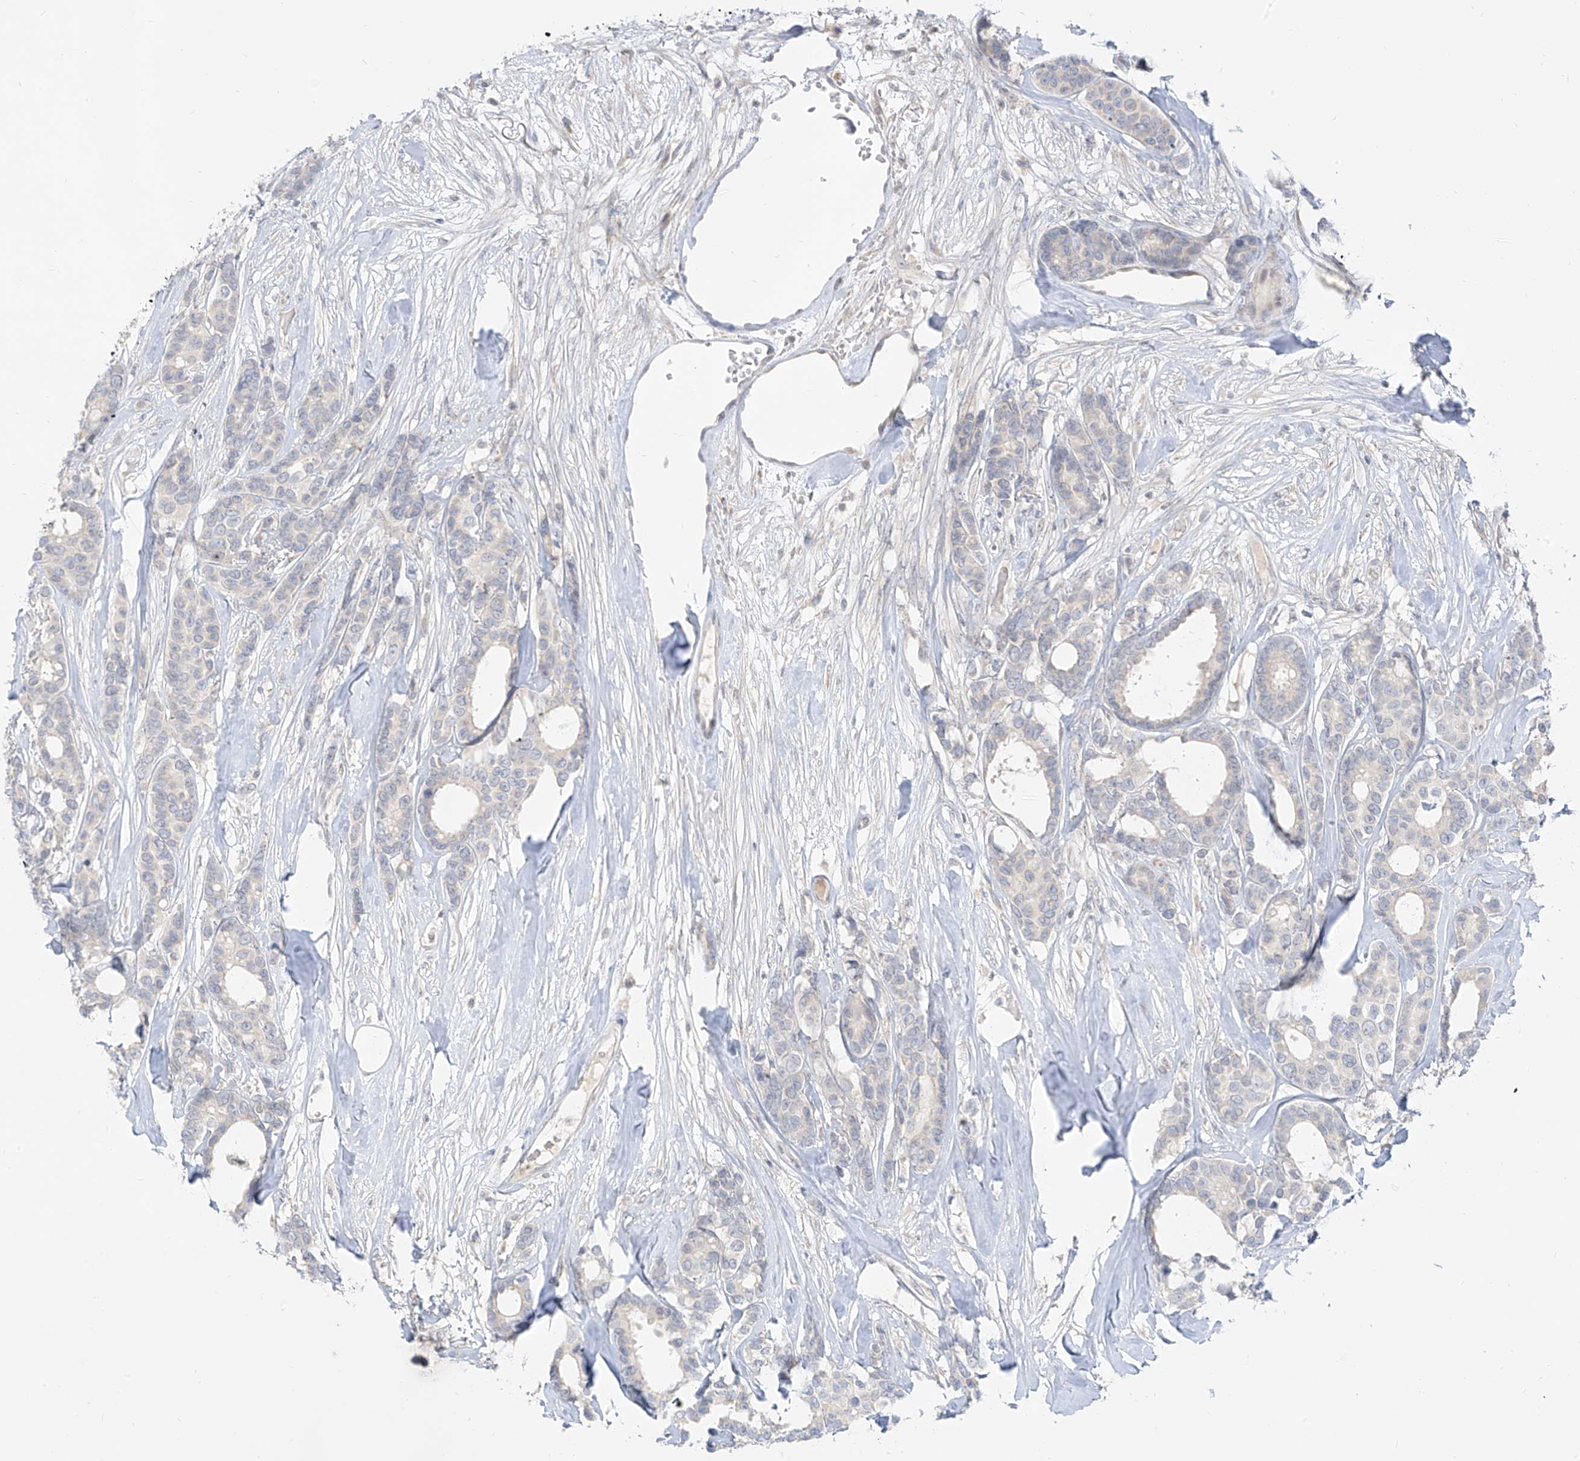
{"staining": {"intensity": "negative", "quantity": "none", "location": "none"}, "tissue": "breast cancer", "cell_type": "Tumor cells", "image_type": "cancer", "snomed": [{"axis": "morphology", "description": "Duct carcinoma"}, {"axis": "topography", "description": "Breast"}], "caption": "Tumor cells show no significant staining in breast cancer (invasive ductal carcinoma).", "gene": "C2orf42", "patient": {"sex": "female", "age": 87}}